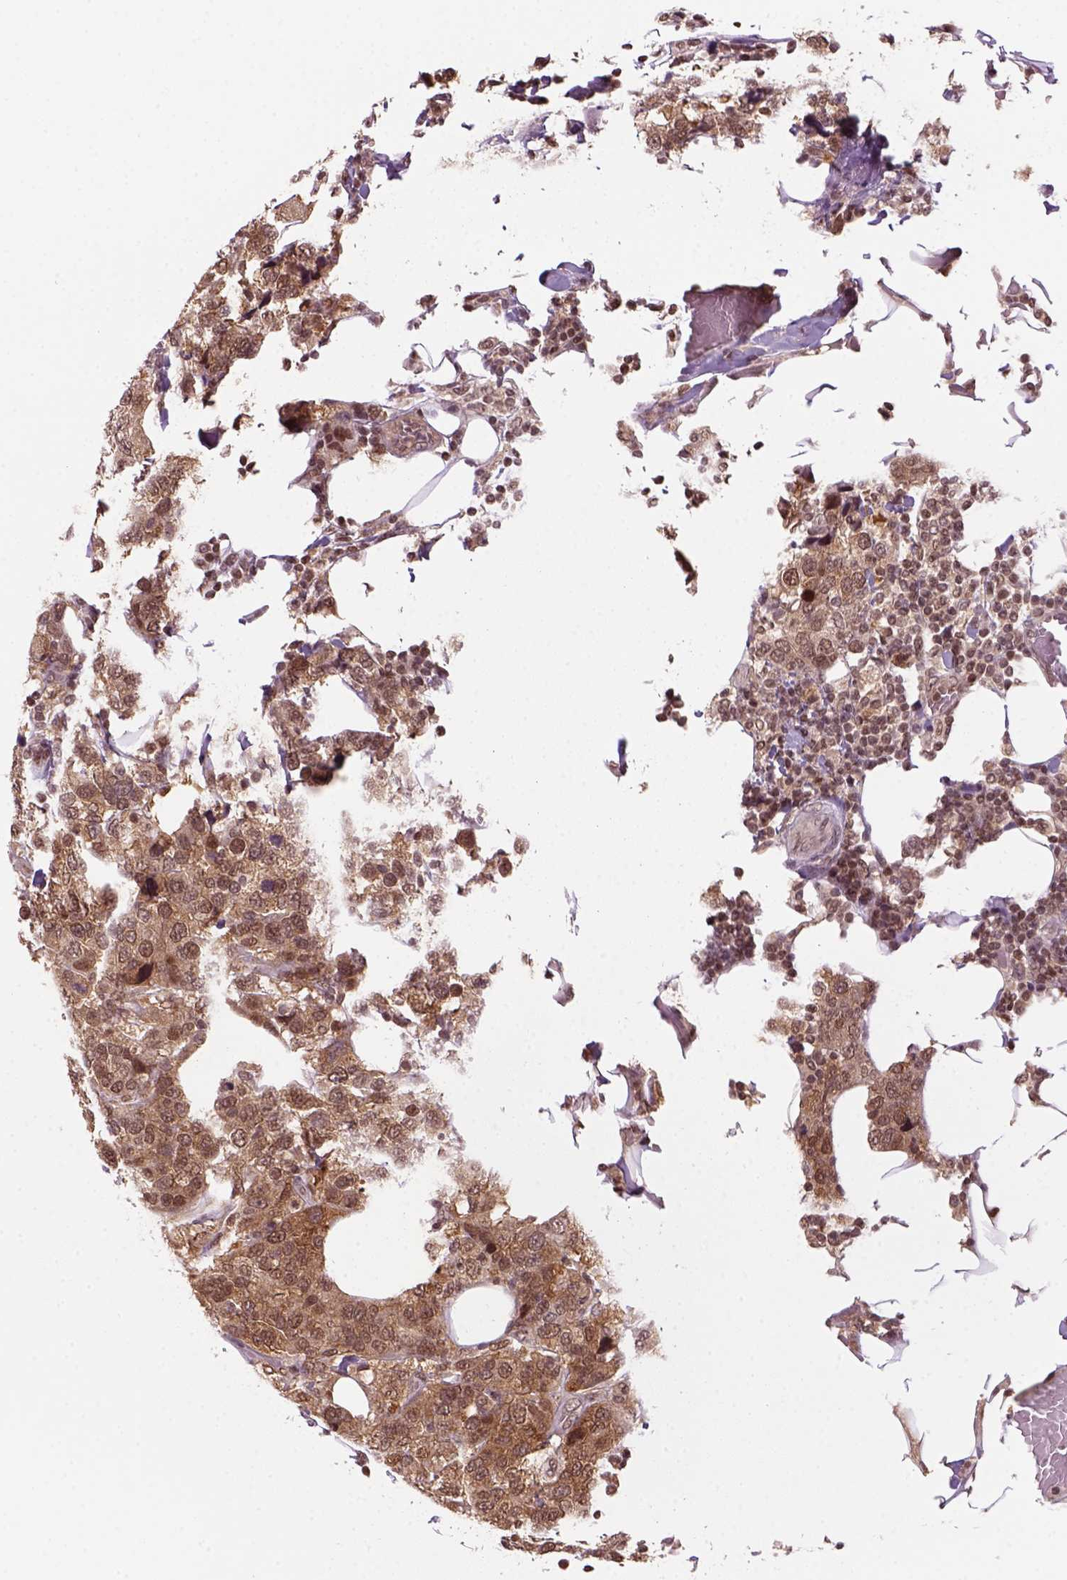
{"staining": {"intensity": "moderate", "quantity": ">75%", "location": "cytoplasmic/membranous,nuclear"}, "tissue": "breast cancer", "cell_type": "Tumor cells", "image_type": "cancer", "snomed": [{"axis": "morphology", "description": "Lobular carcinoma"}, {"axis": "topography", "description": "Breast"}], "caption": "Immunohistochemistry (IHC) histopathology image of human breast cancer (lobular carcinoma) stained for a protein (brown), which exhibits medium levels of moderate cytoplasmic/membranous and nuclear expression in about >75% of tumor cells.", "gene": "GOT1", "patient": {"sex": "female", "age": 59}}